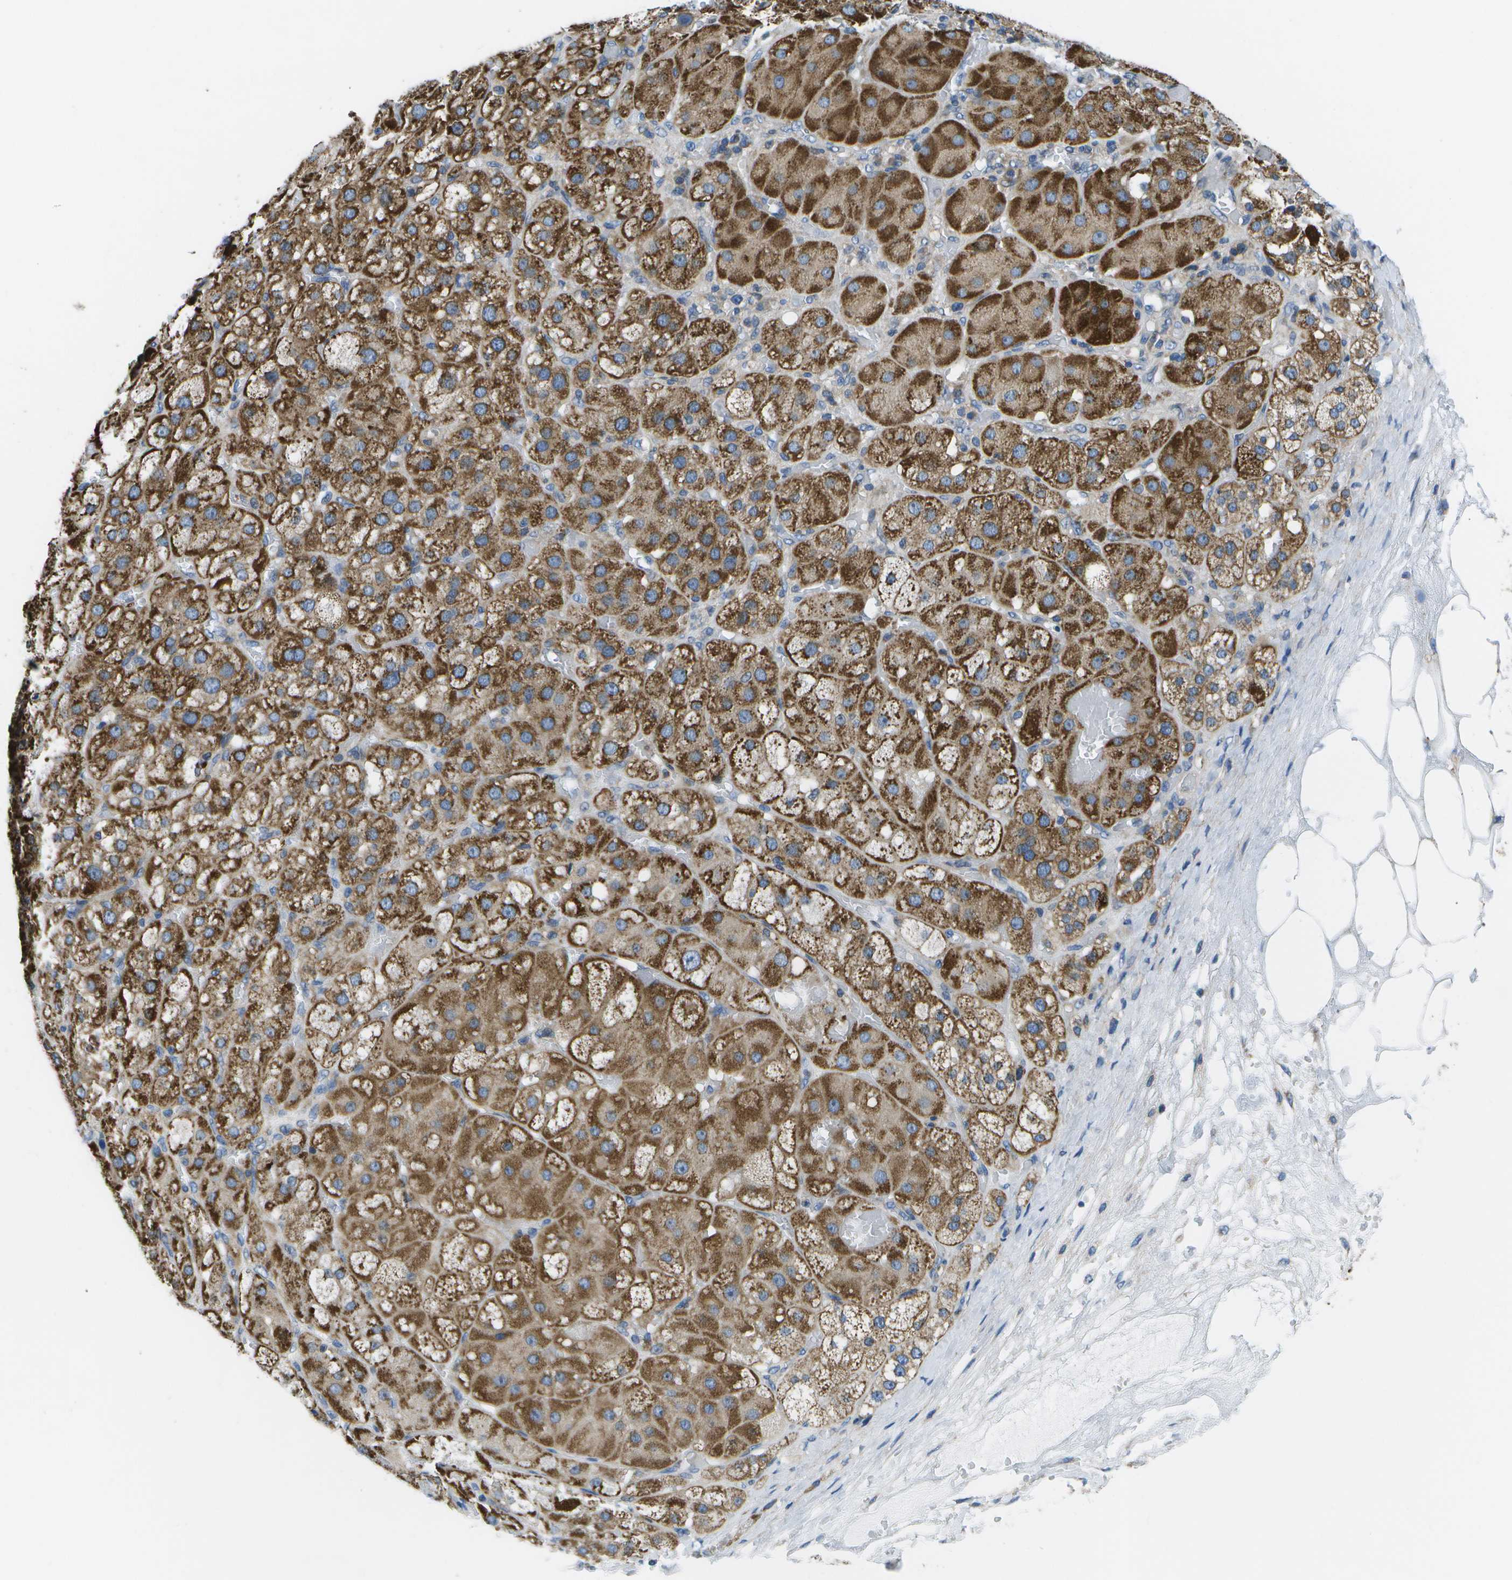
{"staining": {"intensity": "strong", "quantity": ">75%", "location": "cytoplasmic/membranous"}, "tissue": "adrenal gland", "cell_type": "Glandular cells", "image_type": "normal", "snomed": [{"axis": "morphology", "description": "Normal tissue, NOS"}, {"axis": "topography", "description": "Adrenal gland"}], "caption": "IHC histopathology image of benign human adrenal gland stained for a protein (brown), which shows high levels of strong cytoplasmic/membranous positivity in about >75% of glandular cells.", "gene": "GDF5", "patient": {"sex": "female", "age": 47}}